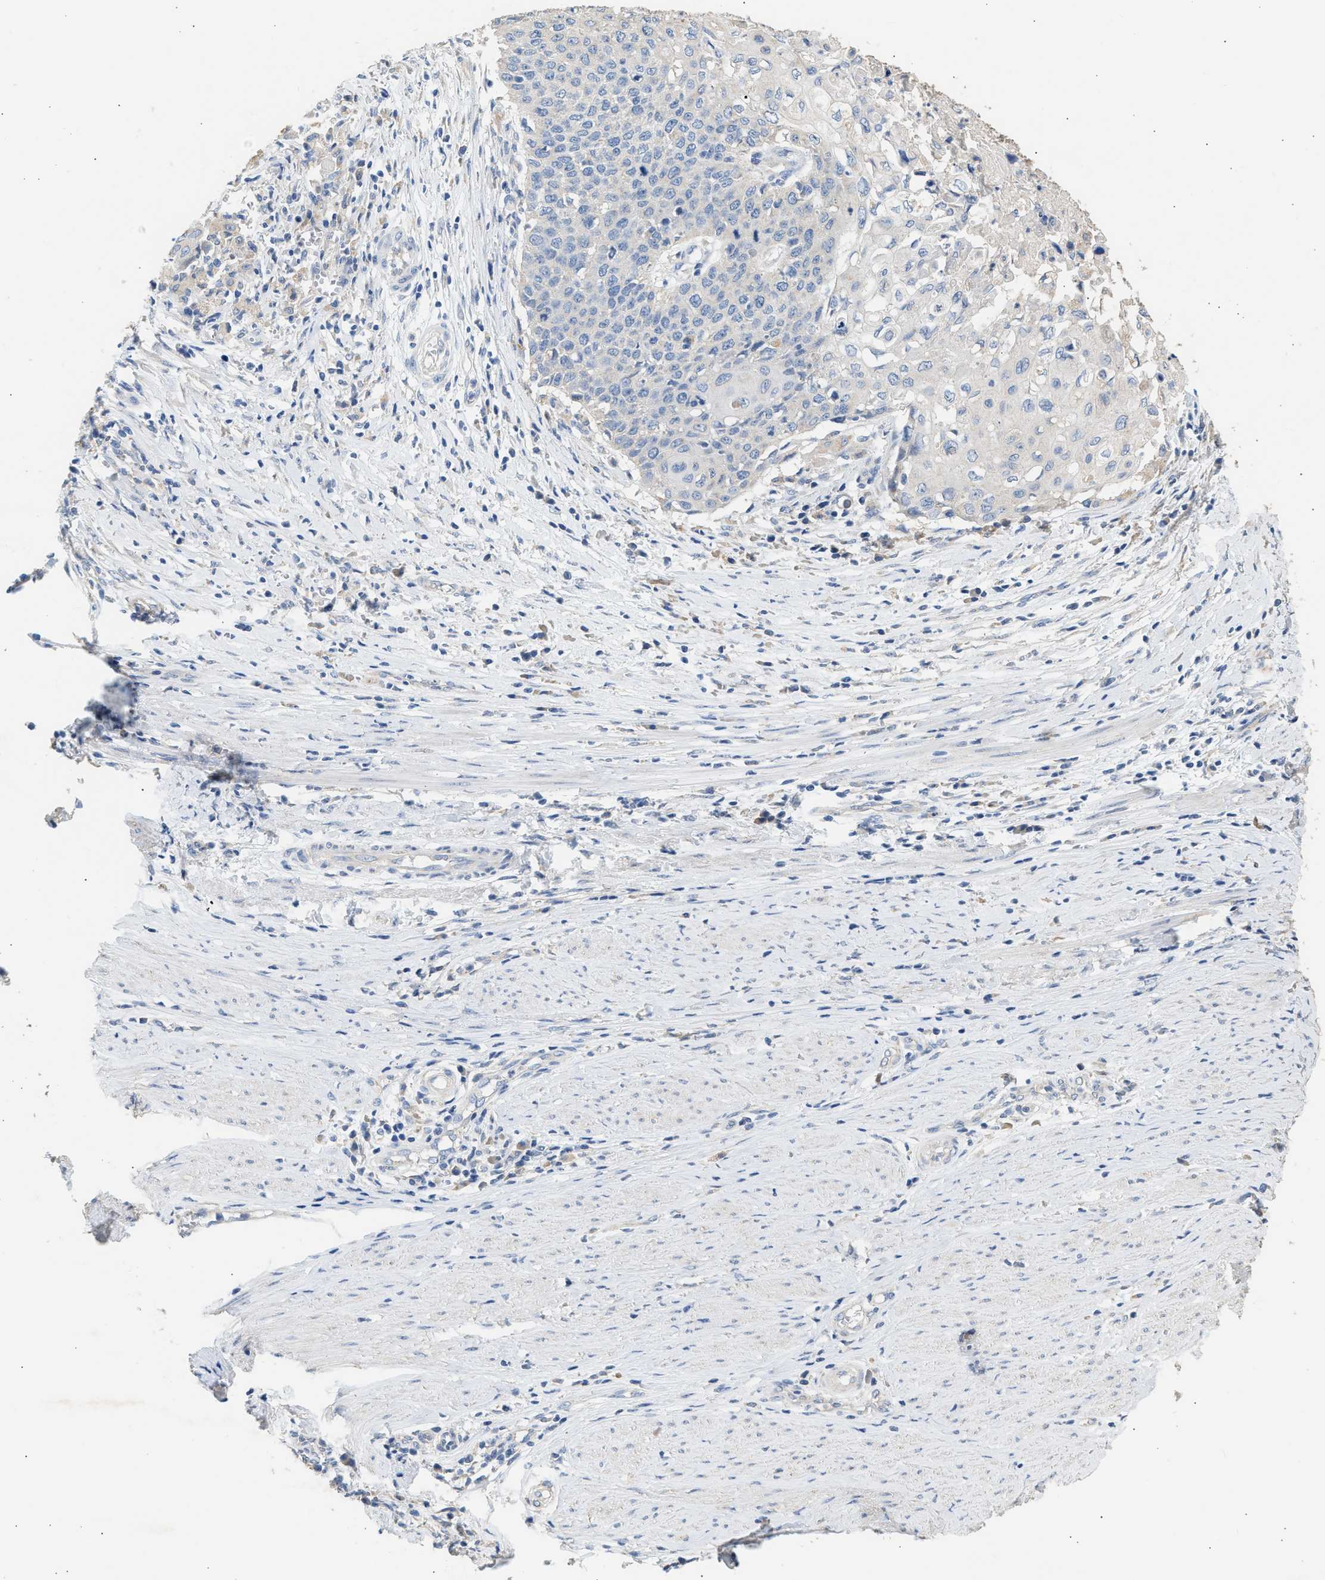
{"staining": {"intensity": "negative", "quantity": "none", "location": "none"}, "tissue": "cervical cancer", "cell_type": "Tumor cells", "image_type": "cancer", "snomed": [{"axis": "morphology", "description": "Squamous cell carcinoma, NOS"}, {"axis": "topography", "description": "Cervix"}], "caption": "Tumor cells are negative for protein expression in human cervical squamous cell carcinoma.", "gene": "WDR31", "patient": {"sex": "female", "age": 39}}